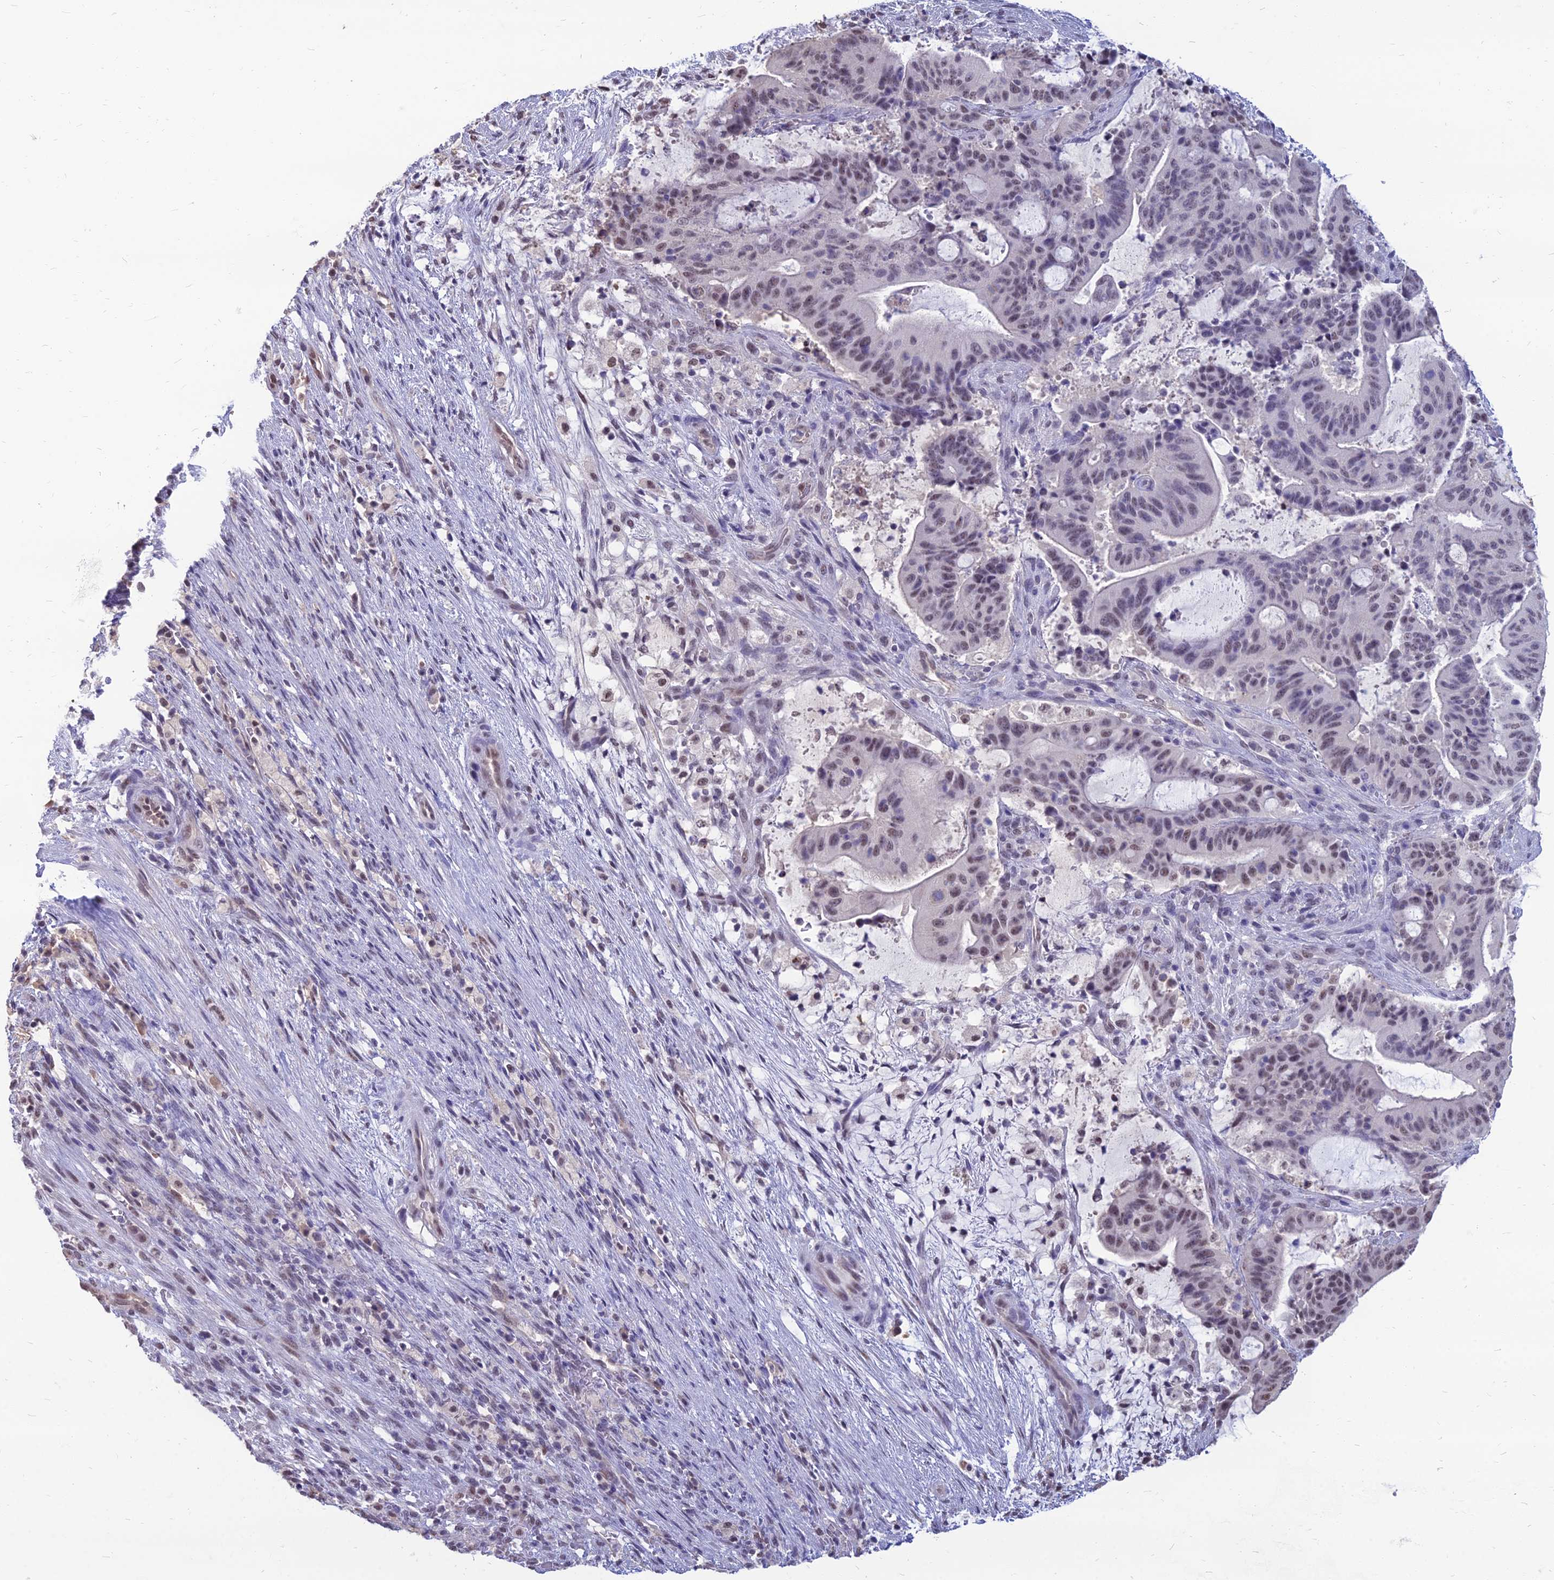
{"staining": {"intensity": "weak", "quantity": "25%-75%", "location": "nuclear"}, "tissue": "liver cancer", "cell_type": "Tumor cells", "image_type": "cancer", "snomed": [{"axis": "morphology", "description": "Normal tissue, NOS"}, {"axis": "morphology", "description": "Cholangiocarcinoma"}, {"axis": "topography", "description": "Liver"}, {"axis": "topography", "description": "Peripheral nerve tissue"}], "caption": "Immunohistochemistry staining of cholangiocarcinoma (liver), which reveals low levels of weak nuclear staining in approximately 25%-75% of tumor cells indicating weak nuclear protein staining. The staining was performed using DAB (3,3'-diaminobenzidine) (brown) for protein detection and nuclei were counterstained in hematoxylin (blue).", "gene": "SRSF7", "patient": {"sex": "female", "age": 73}}